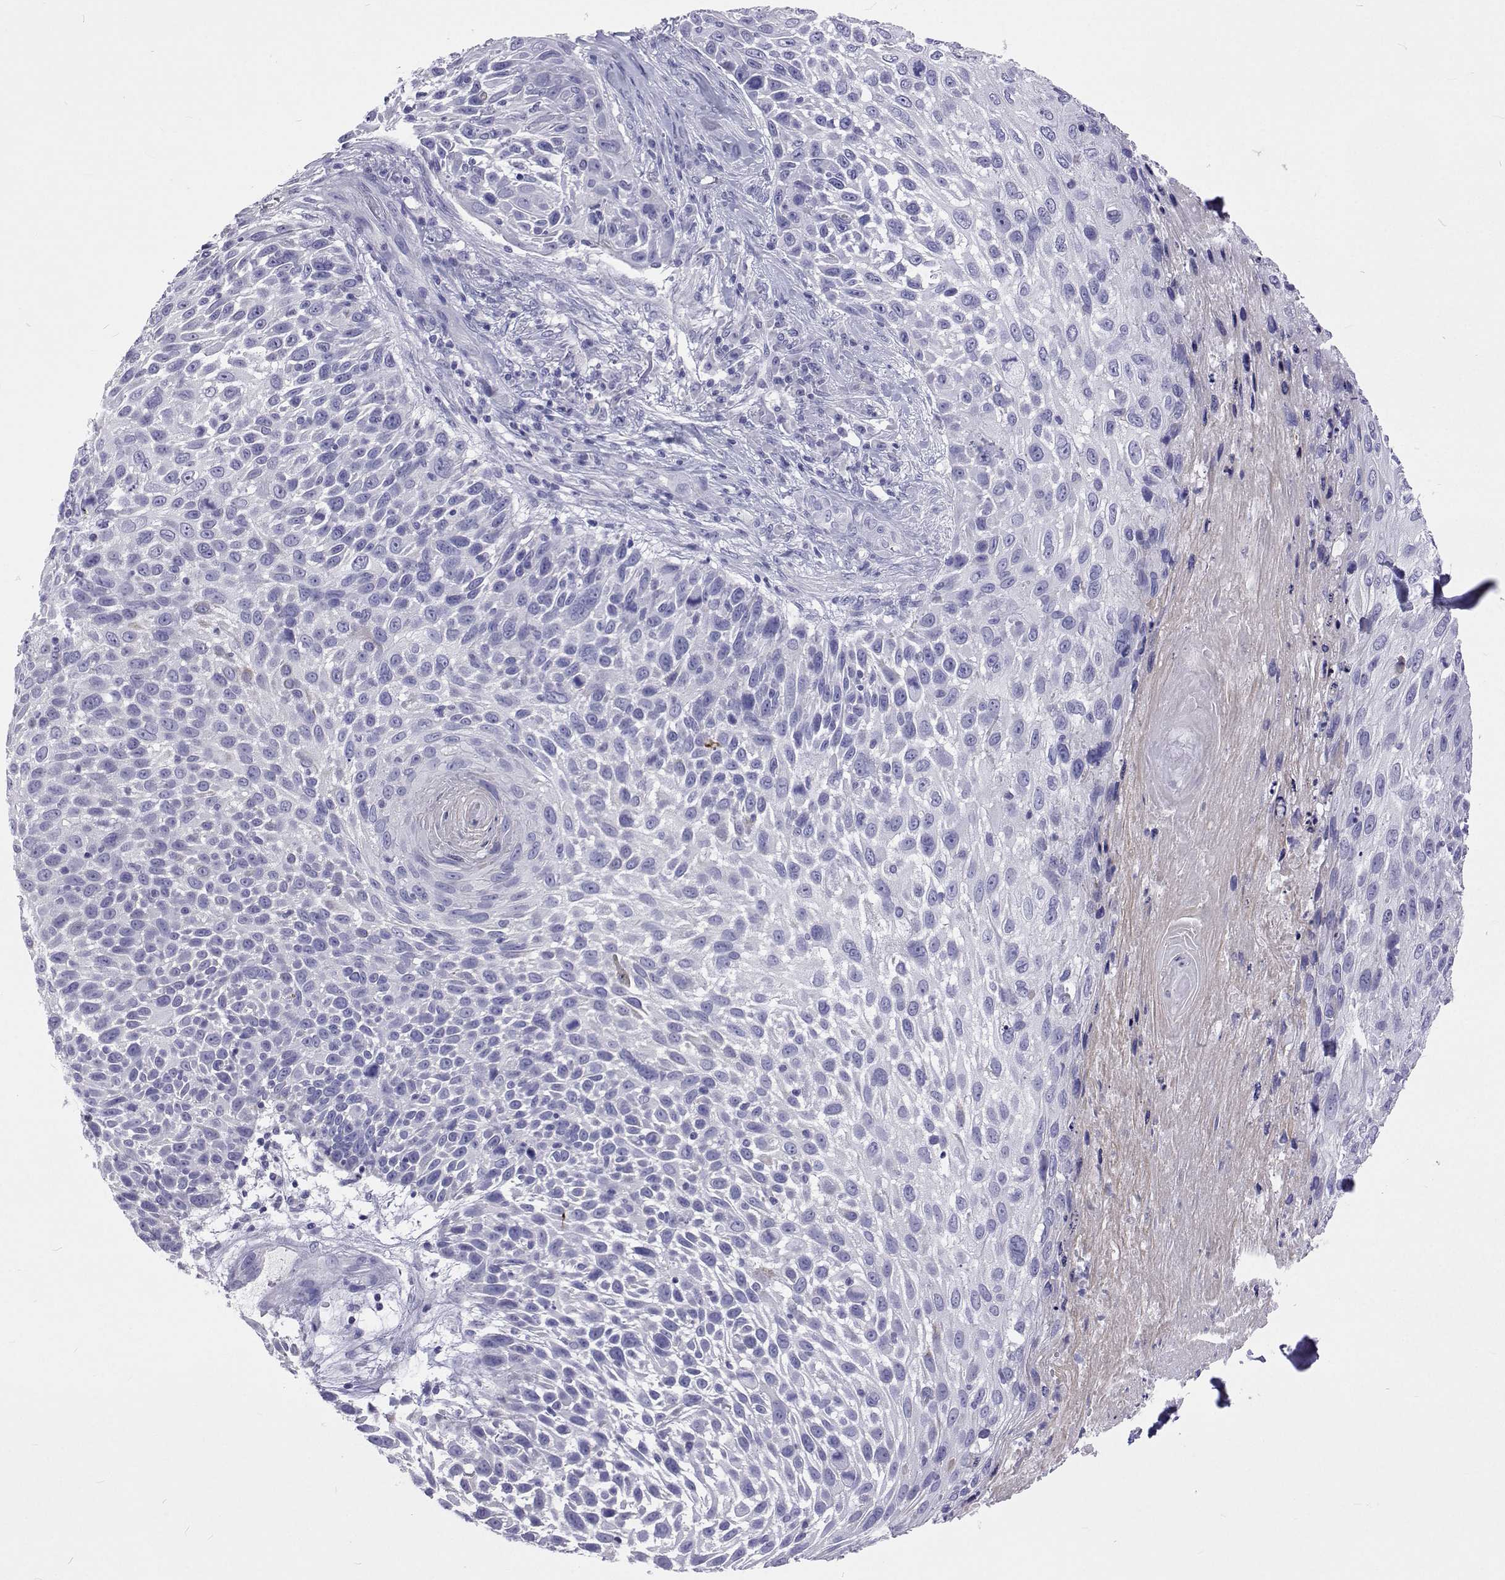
{"staining": {"intensity": "negative", "quantity": "none", "location": "none"}, "tissue": "skin cancer", "cell_type": "Tumor cells", "image_type": "cancer", "snomed": [{"axis": "morphology", "description": "Squamous cell carcinoma, NOS"}, {"axis": "topography", "description": "Skin"}], "caption": "Immunohistochemistry (IHC) of skin squamous cell carcinoma displays no expression in tumor cells.", "gene": "UMODL1", "patient": {"sex": "male", "age": 92}}